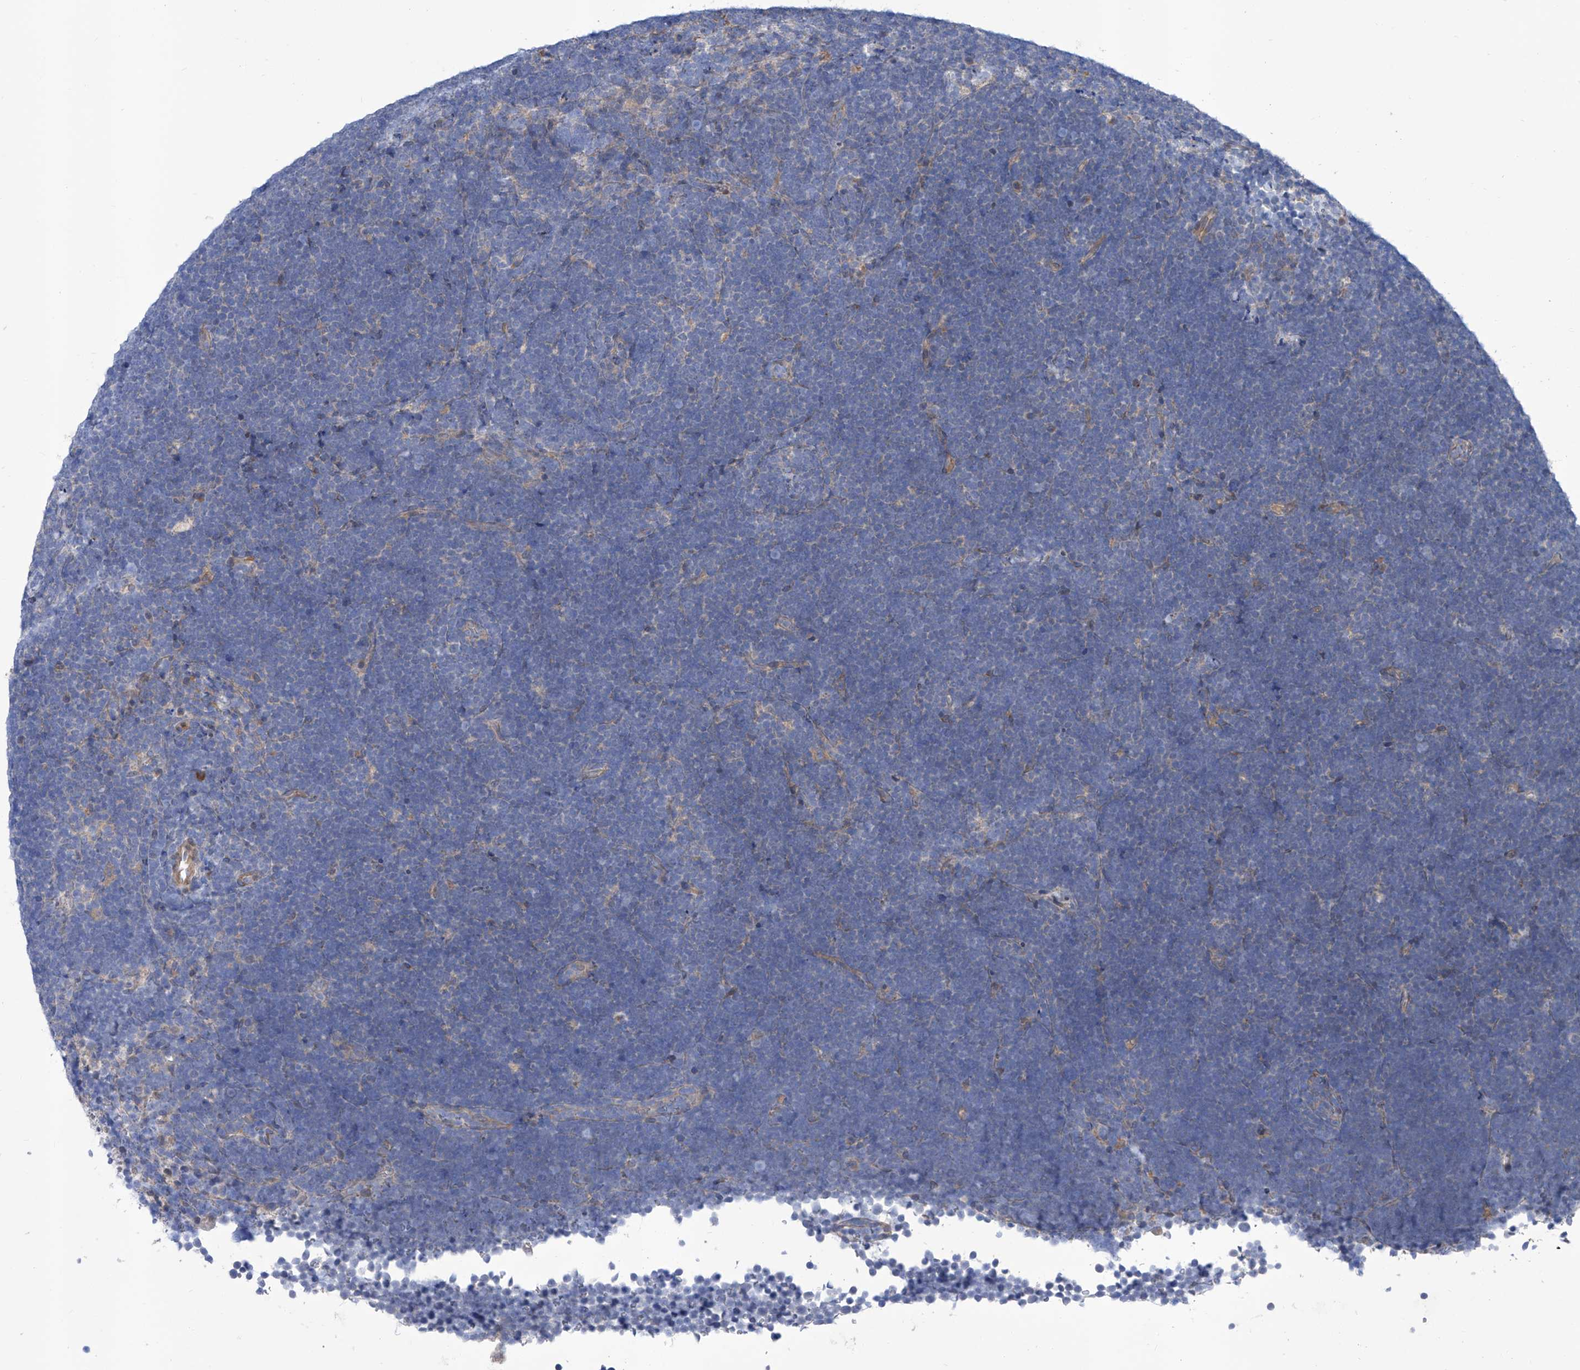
{"staining": {"intensity": "negative", "quantity": "none", "location": "none"}, "tissue": "lymphoma", "cell_type": "Tumor cells", "image_type": "cancer", "snomed": [{"axis": "morphology", "description": "Malignant lymphoma, non-Hodgkin's type, High grade"}, {"axis": "topography", "description": "Lymph node"}], "caption": "A photomicrograph of human high-grade malignant lymphoma, non-Hodgkin's type is negative for staining in tumor cells.", "gene": "SRBD1", "patient": {"sex": "male", "age": 13}}